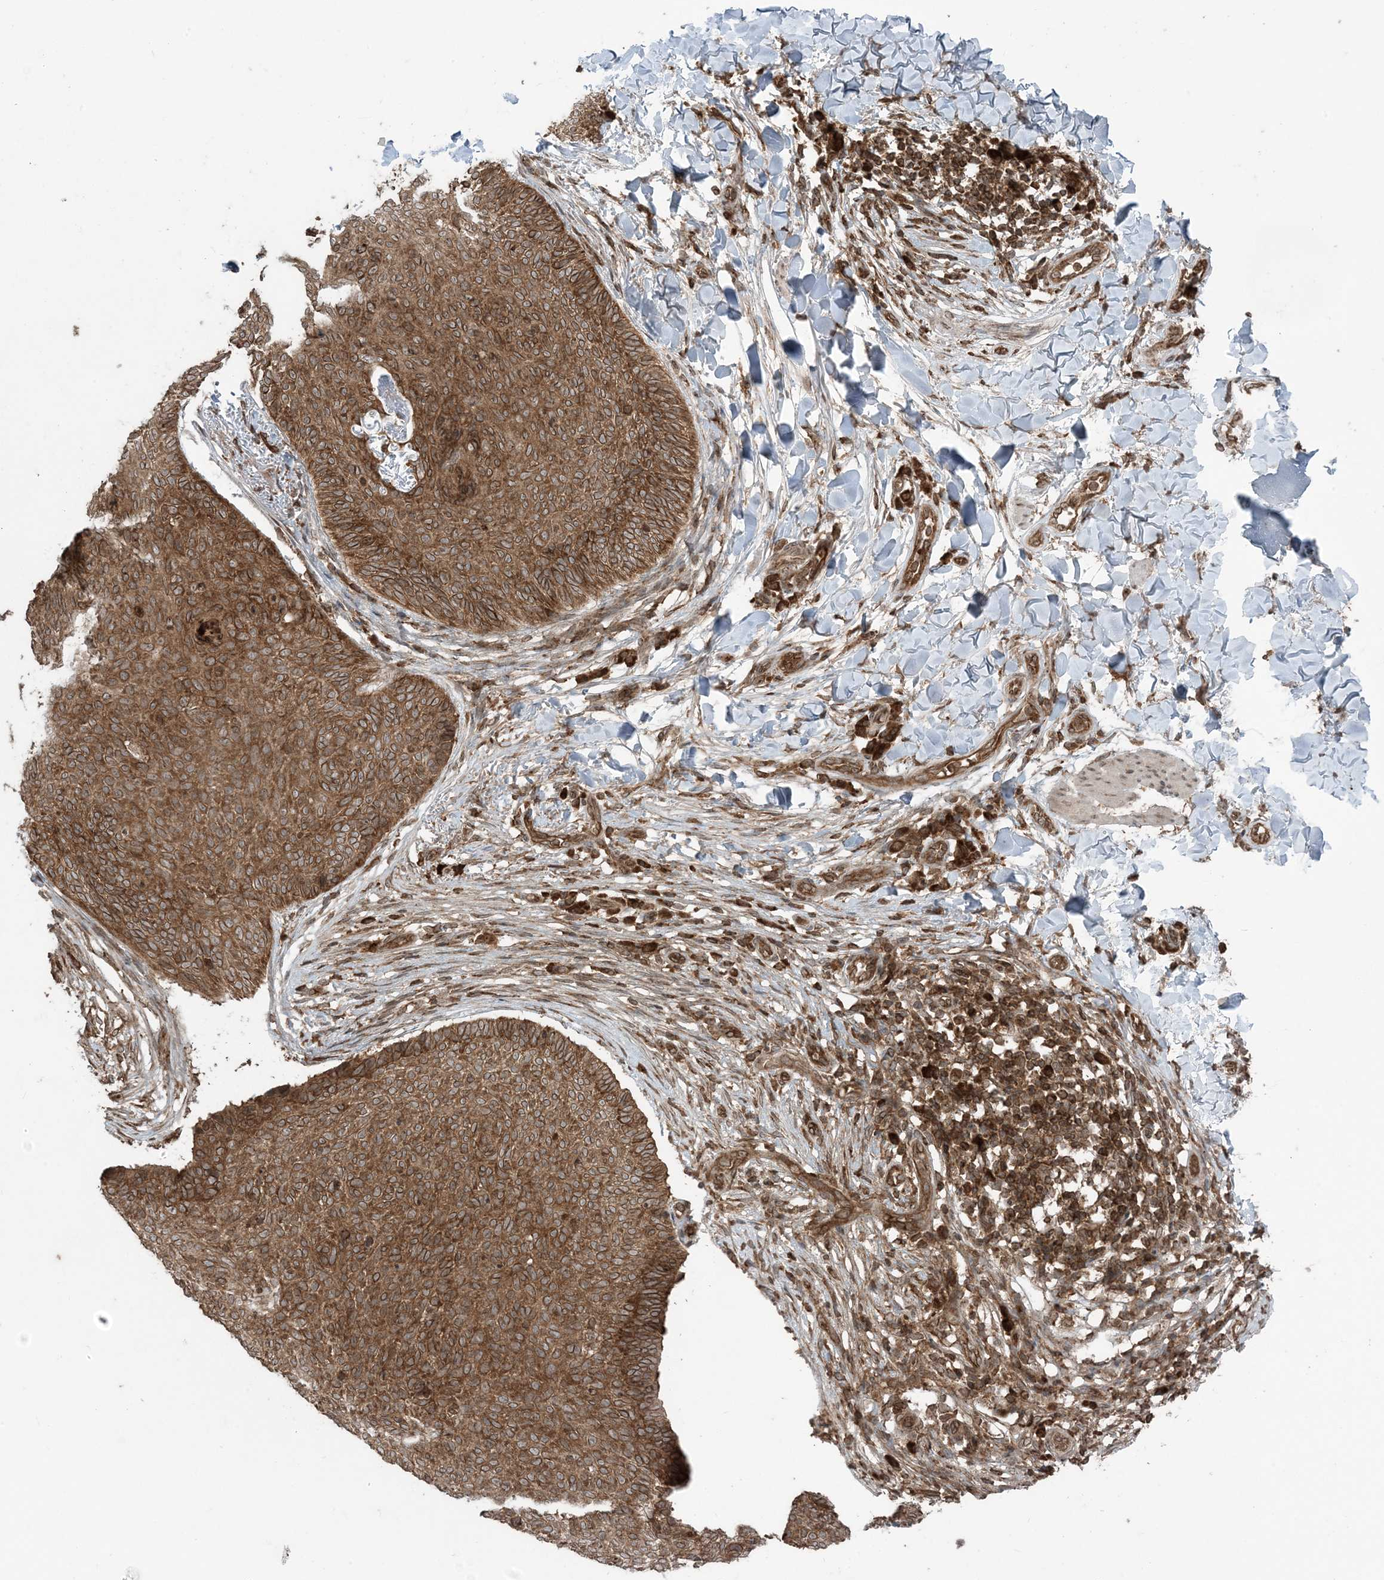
{"staining": {"intensity": "strong", "quantity": ">75%", "location": "cytoplasmic/membranous"}, "tissue": "skin cancer", "cell_type": "Tumor cells", "image_type": "cancer", "snomed": [{"axis": "morphology", "description": "Normal tissue, NOS"}, {"axis": "morphology", "description": "Basal cell carcinoma"}, {"axis": "topography", "description": "Skin"}], "caption": "Immunohistochemistry micrograph of human skin cancer stained for a protein (brown), which displays high levels of strong cytoplasmic/membranous positivity in approximately >75% of tumor cells.", "gene": "DDX19B", "patient": {"sex": "male", "age": 50}}